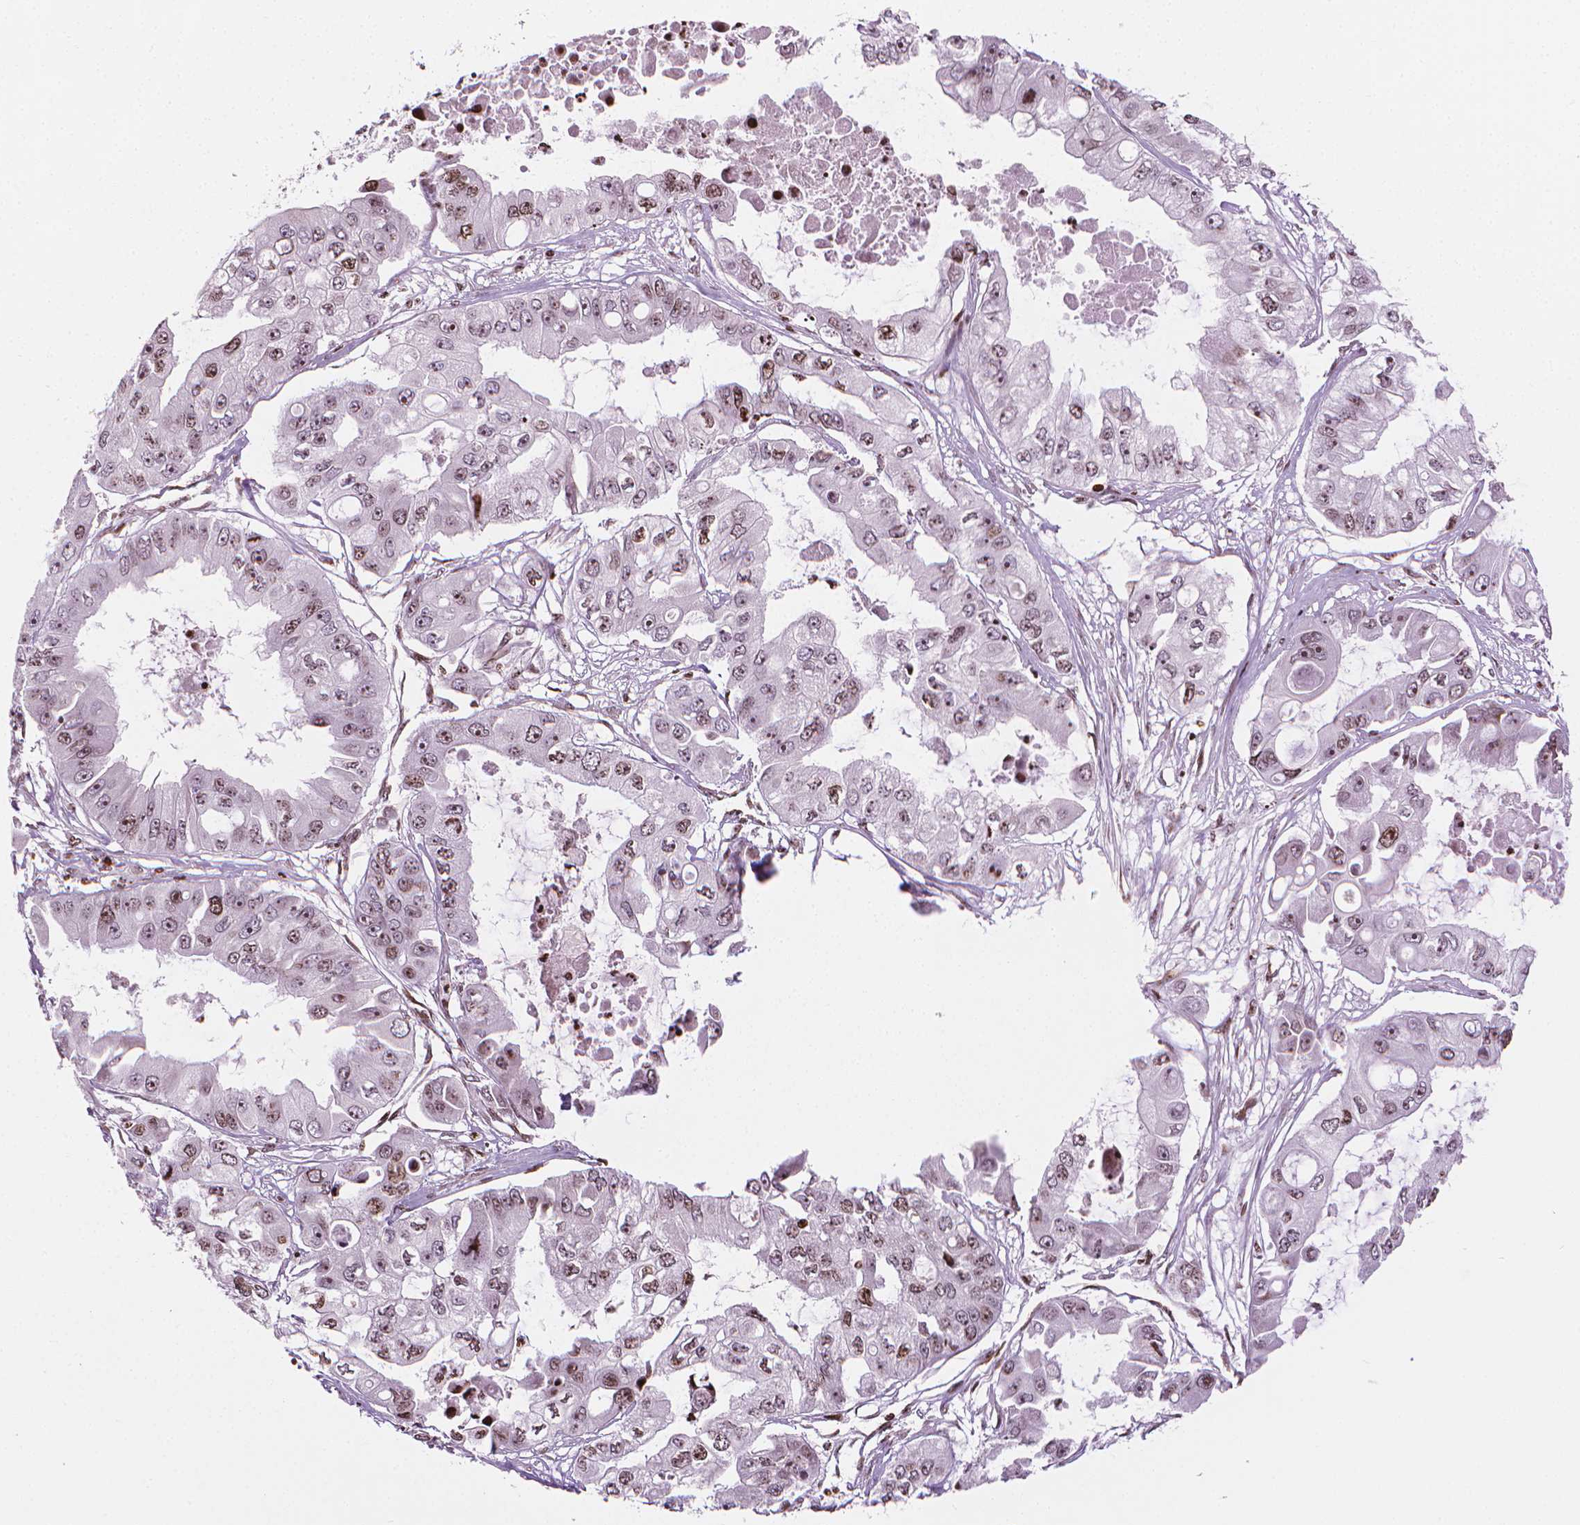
{"staining": {"intensity": "moderate", "quantity": "25%-75%", "location": "nuclear"}, "tissue": "ovarian cancer", "cell_type": "Tumor cells", "image_type": "cancer", "snomed": [{"axis": "morphology", "description": "Cystadenocarcinoma, serous, NOS"}, {"axis": "topography", "description": "Ovary"}], "caption": "Ovarian cancer (serous cystadenocarcinoma) tissue demonstrates moderate nuclear staining in about 25%-75% of tumor cells, visualized by immunohistochemistry.", "gene": "PIP4K2A", "patient": {"sex": "female", "age": 56}}